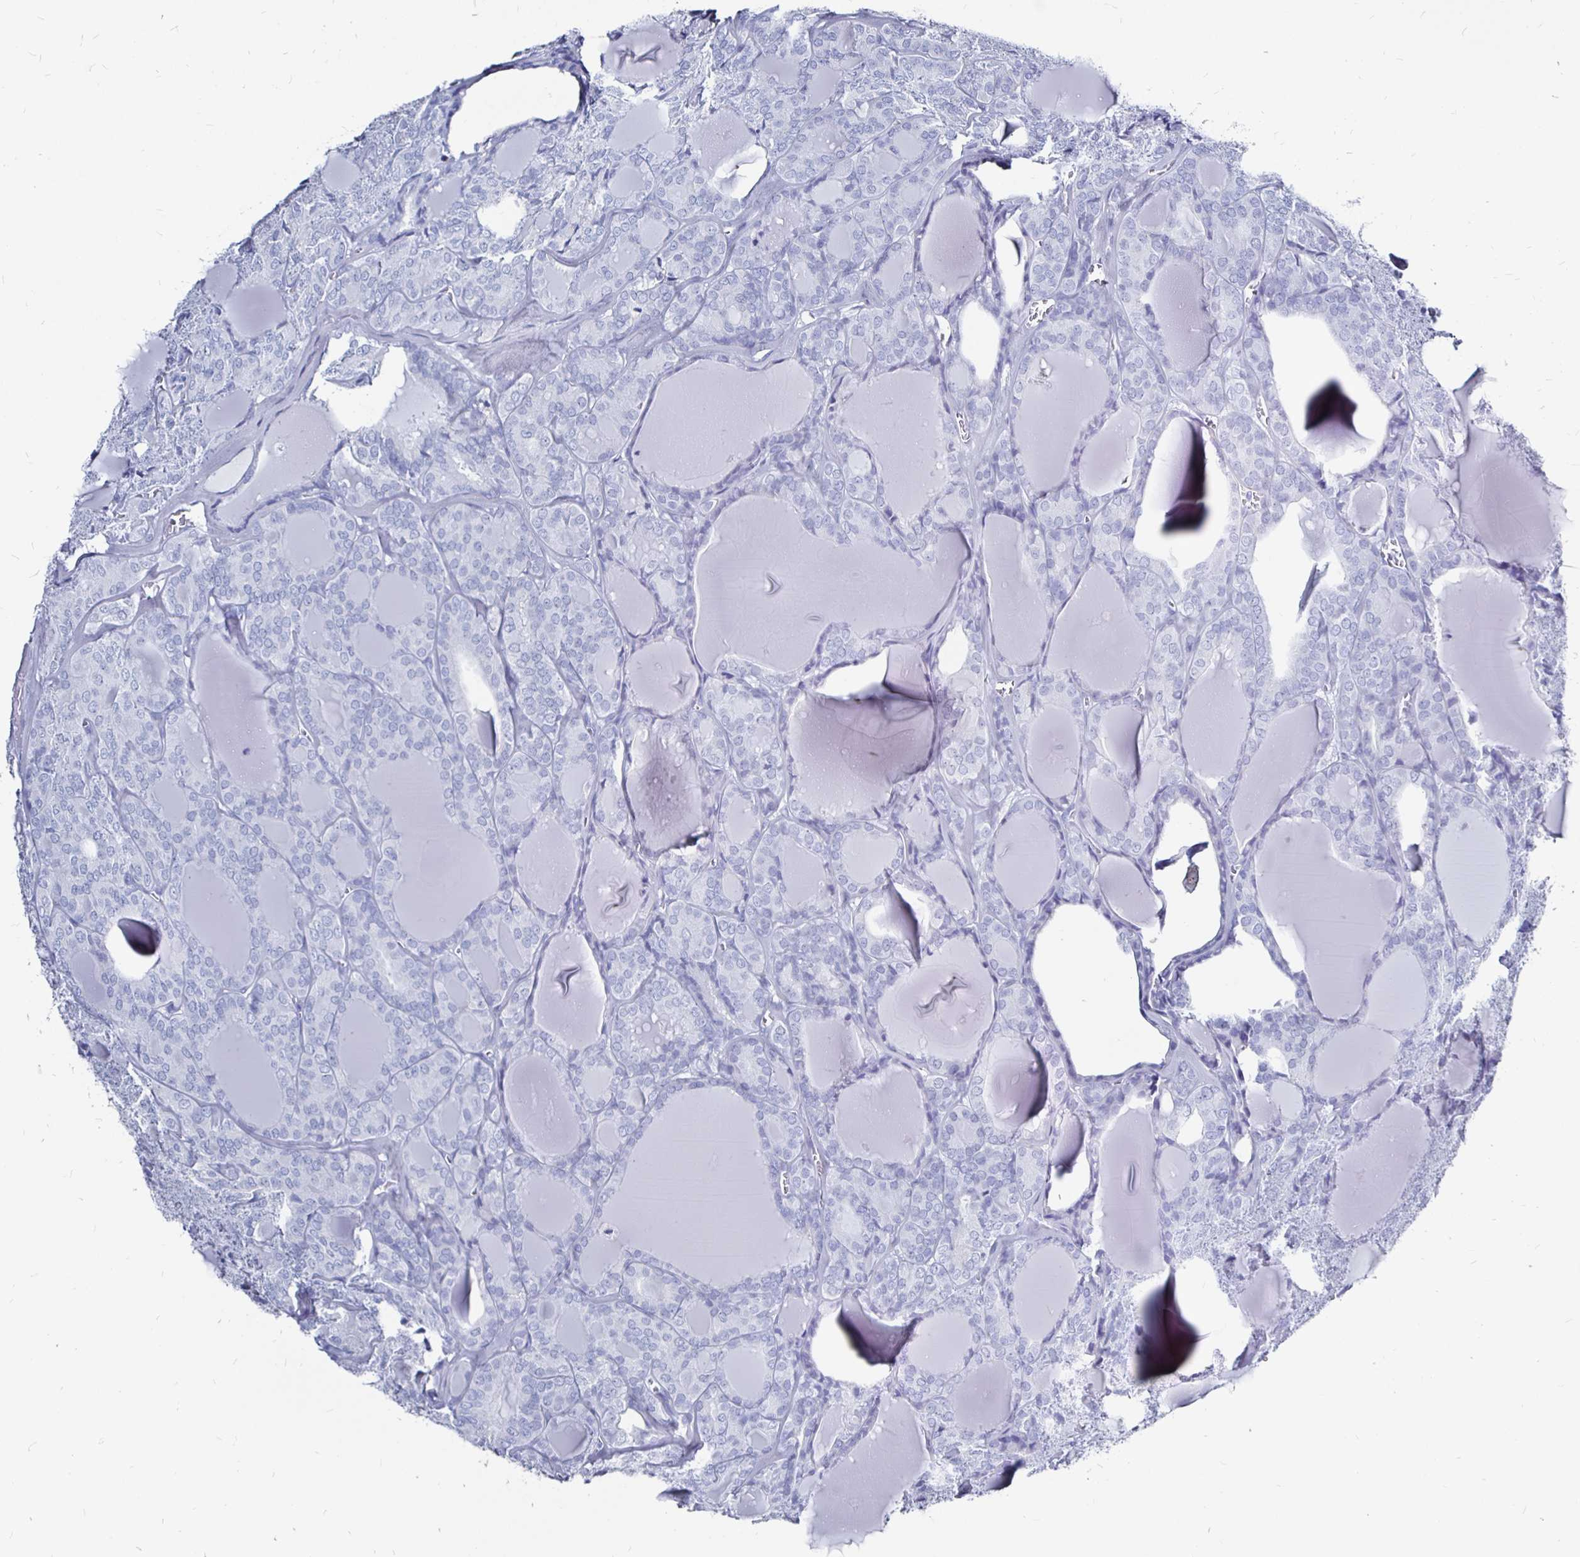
{"staining": {"intensity": "negative", "quantity": "none", "location": "none"}, "tissue": "thyroid cancer", "cell_type": "Tumor cells", "image_type": "cancer", "snomed": [{"axis": "morphology", "description": "Follicular adenoma carcinoma, NOS"}, {"axis": "topography", "description": "Thyroid gland"}], "caption": "Human thyroid cancer (follicular adenoma carcinoma) stained for a protein using immunohistochemistry (IHC) reveals no positivity in tumor cells.", "gene": "LUZP4", "patient": {"sex": "male", "age": 74}}